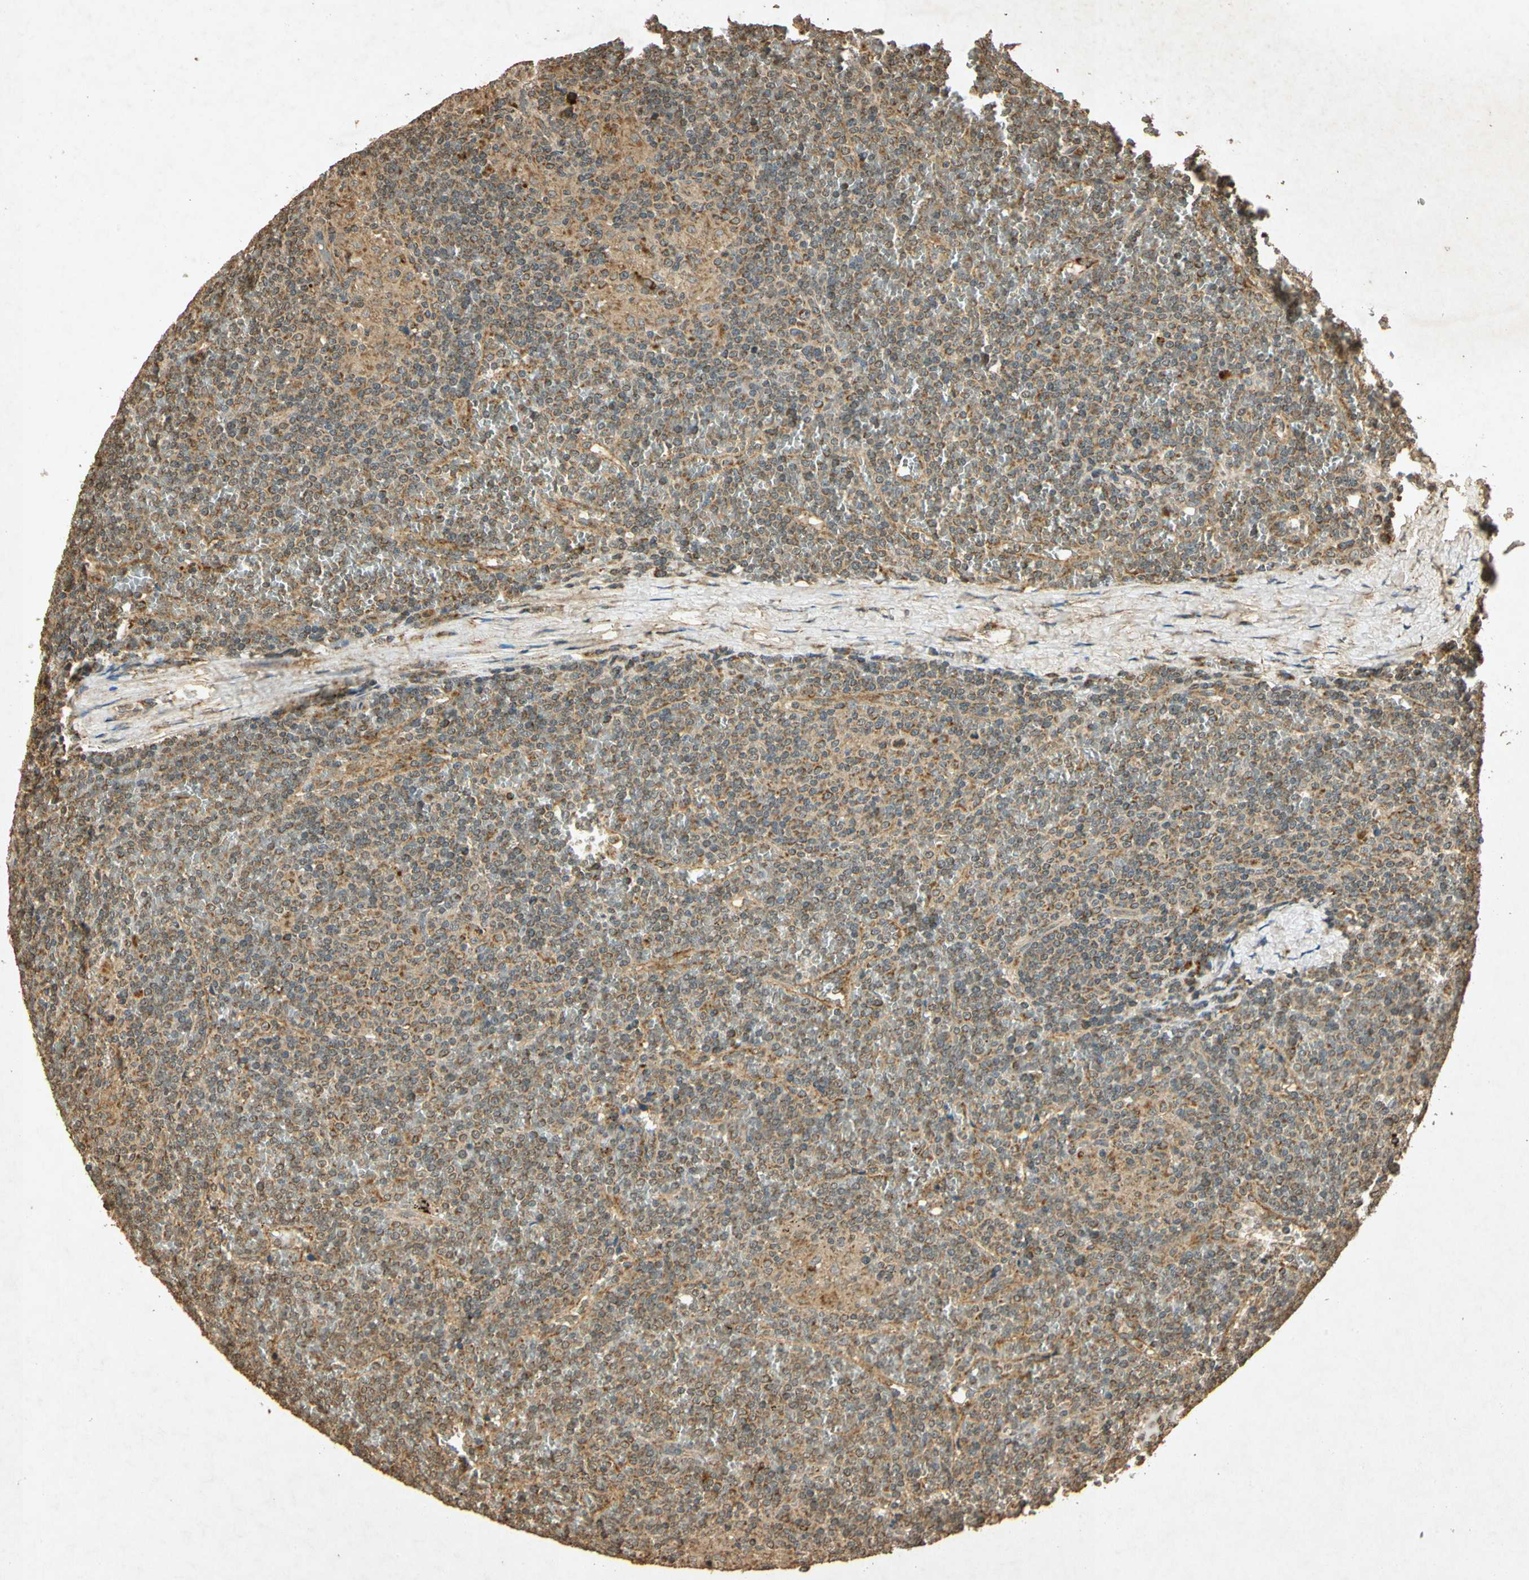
{"staining": {"intensity": "weak", "quantity": ">75%", "location": "cytoplasmic/membranous"}, "tissue": "lymphoma", "cell_type": "Tumor cells", "image_type": "cancer", "snomed": [{"axis": "morphology", "description": "Malignant lymphoma, non-Hodgkin's type, Low grade"}, {"axis": "topography", "description": "Spleen"}], "caption": "Tumor cells display weak cytoplasmic/membranous staining in approximately >75% of cells in lymphoma.", "gene": "PRDX3", "patient": {"sex": "female", "age": 19}}